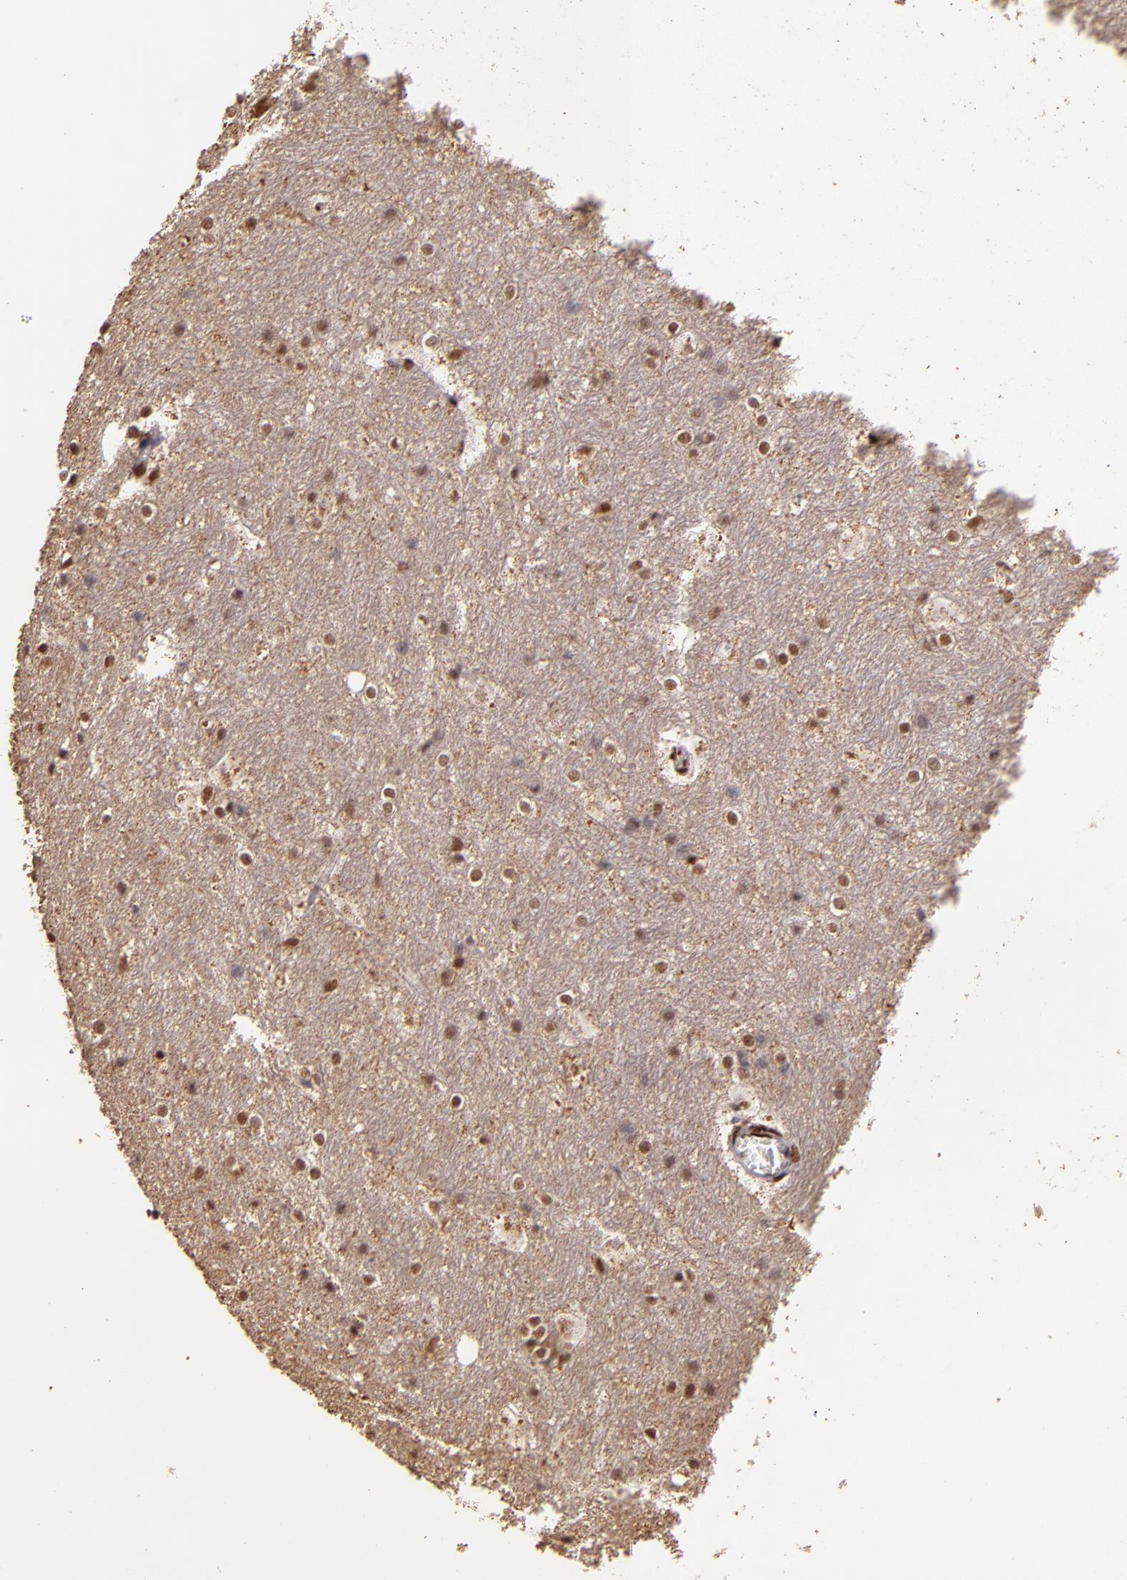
{"staining": {"intensity": "weak", "quantity": ">75%", "location": "nuclear"}, "tissue": "hippocampus", "cell_type": "Glial cells", "image_type": "normal", "snomed": [{"axis": "morphology", "description": "Normal tissue, NOS"}, {"axis": "topography", "description": "Hippocampus"}], "caption": "A high-resolution micrograph shows immunohistochemistry staining of unremarkable hippocampus, which displays weak nuclear positivity in approximately >75% of glial cells.", "gene": "SP1", "patient": {"sex": "female", "age": 19}}